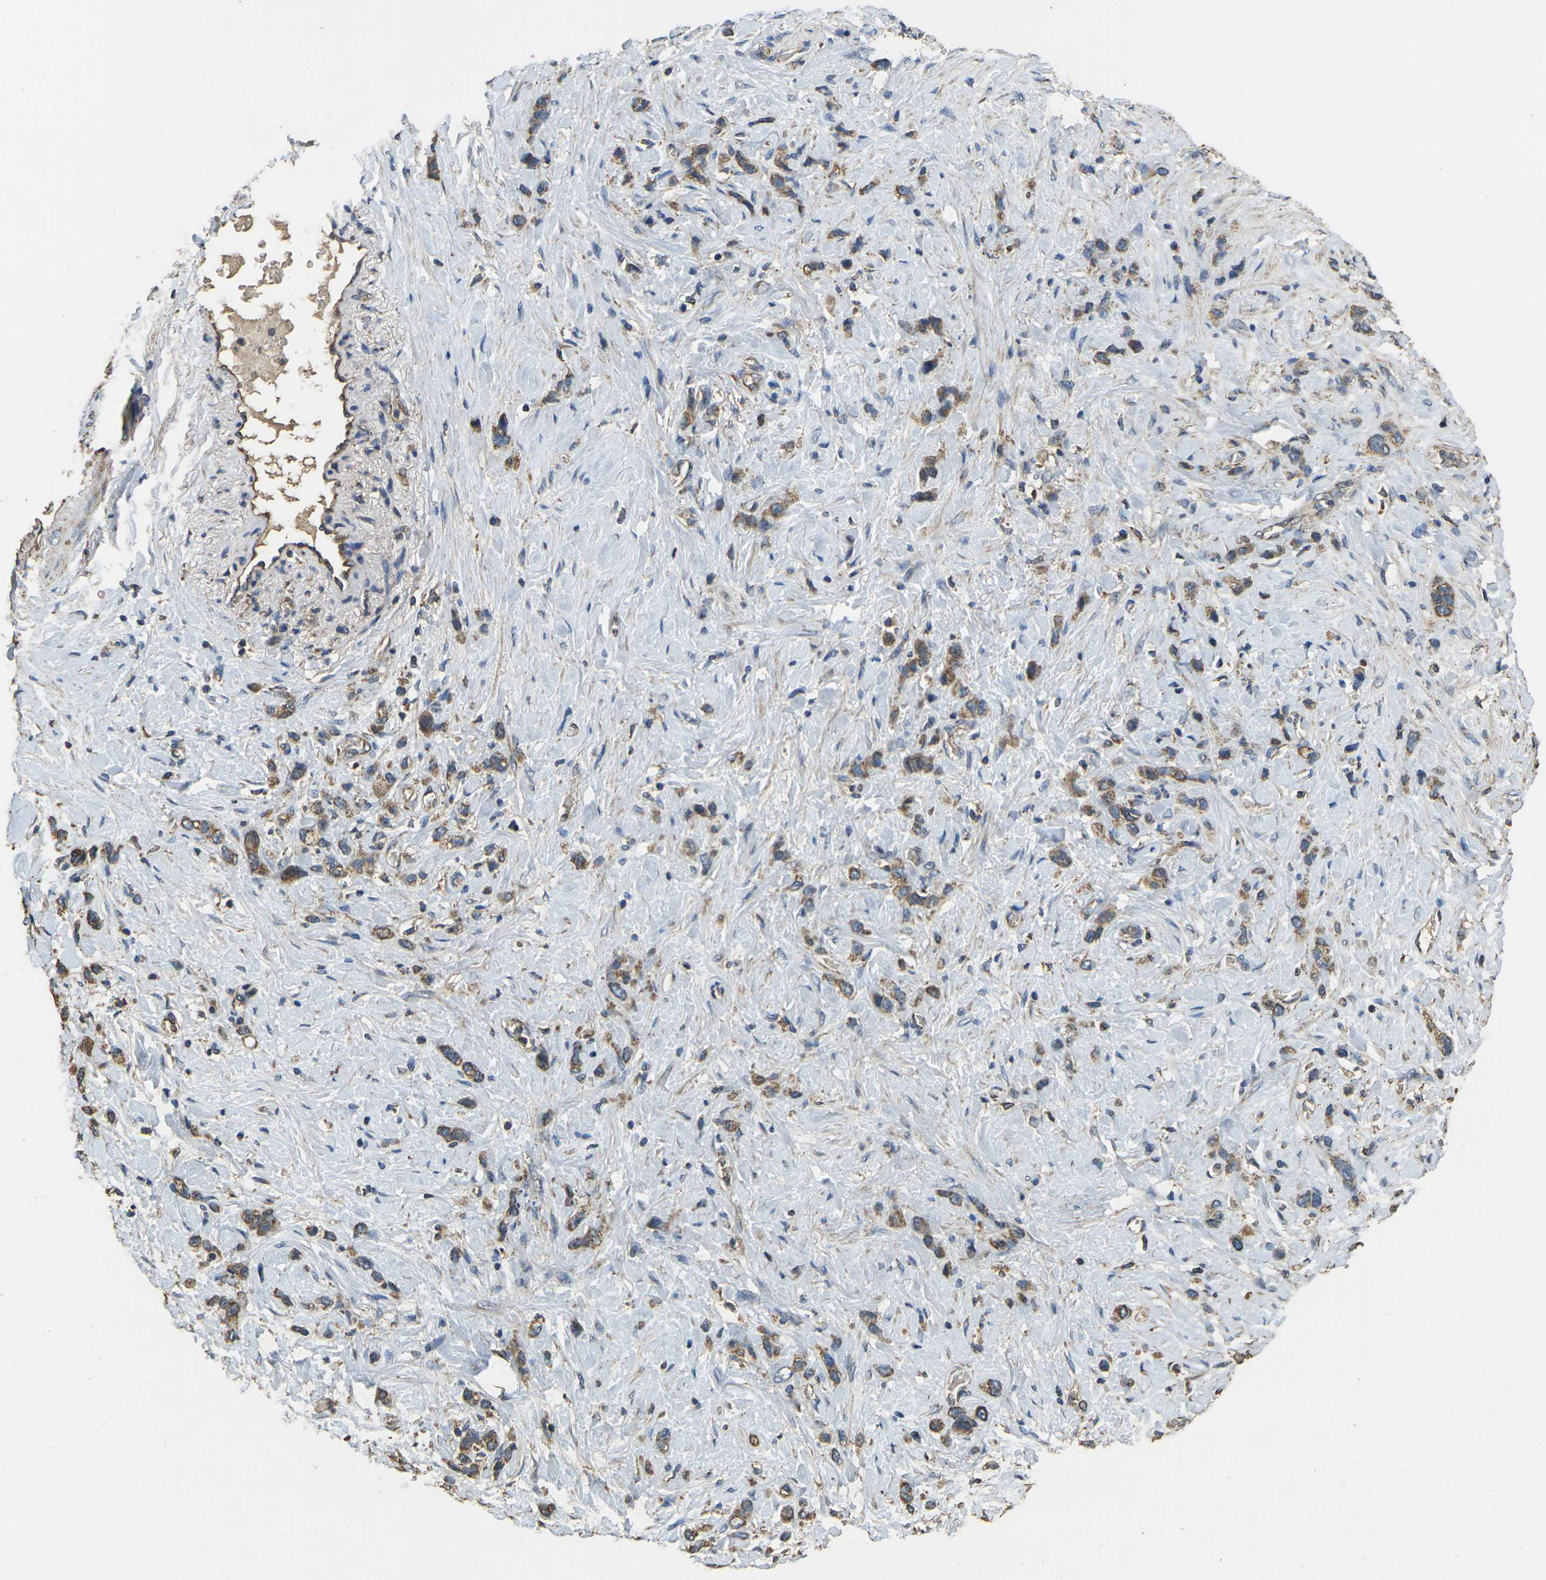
{"staining": {"intensity": "moderate", "quantity": ">75%", "location": "cytoplasmic/membranous"}, "tissue": "stomach cancer", "cell_type": "Tumor cells", "image_type": "cancer", "snomed": [{"axis": "morphology", "description": "Adenocarcinoma, NOS"}, {"axis": "morphology", "description": "Adenocarcinoma, High grade"}, {"axis": "topography", "description": "Stomach, upper"}, {"axis": "topography", "description": "Stomach, lower"}], "caption": "Protein staining of stomach cancer (adenocarcinoma) tissue exhibits moderate cytoplasmic/membranous expression in approximately >75% of tumor cells.", "gene": "MAPK11", "patient": {"sex": "female", "age": 65}}